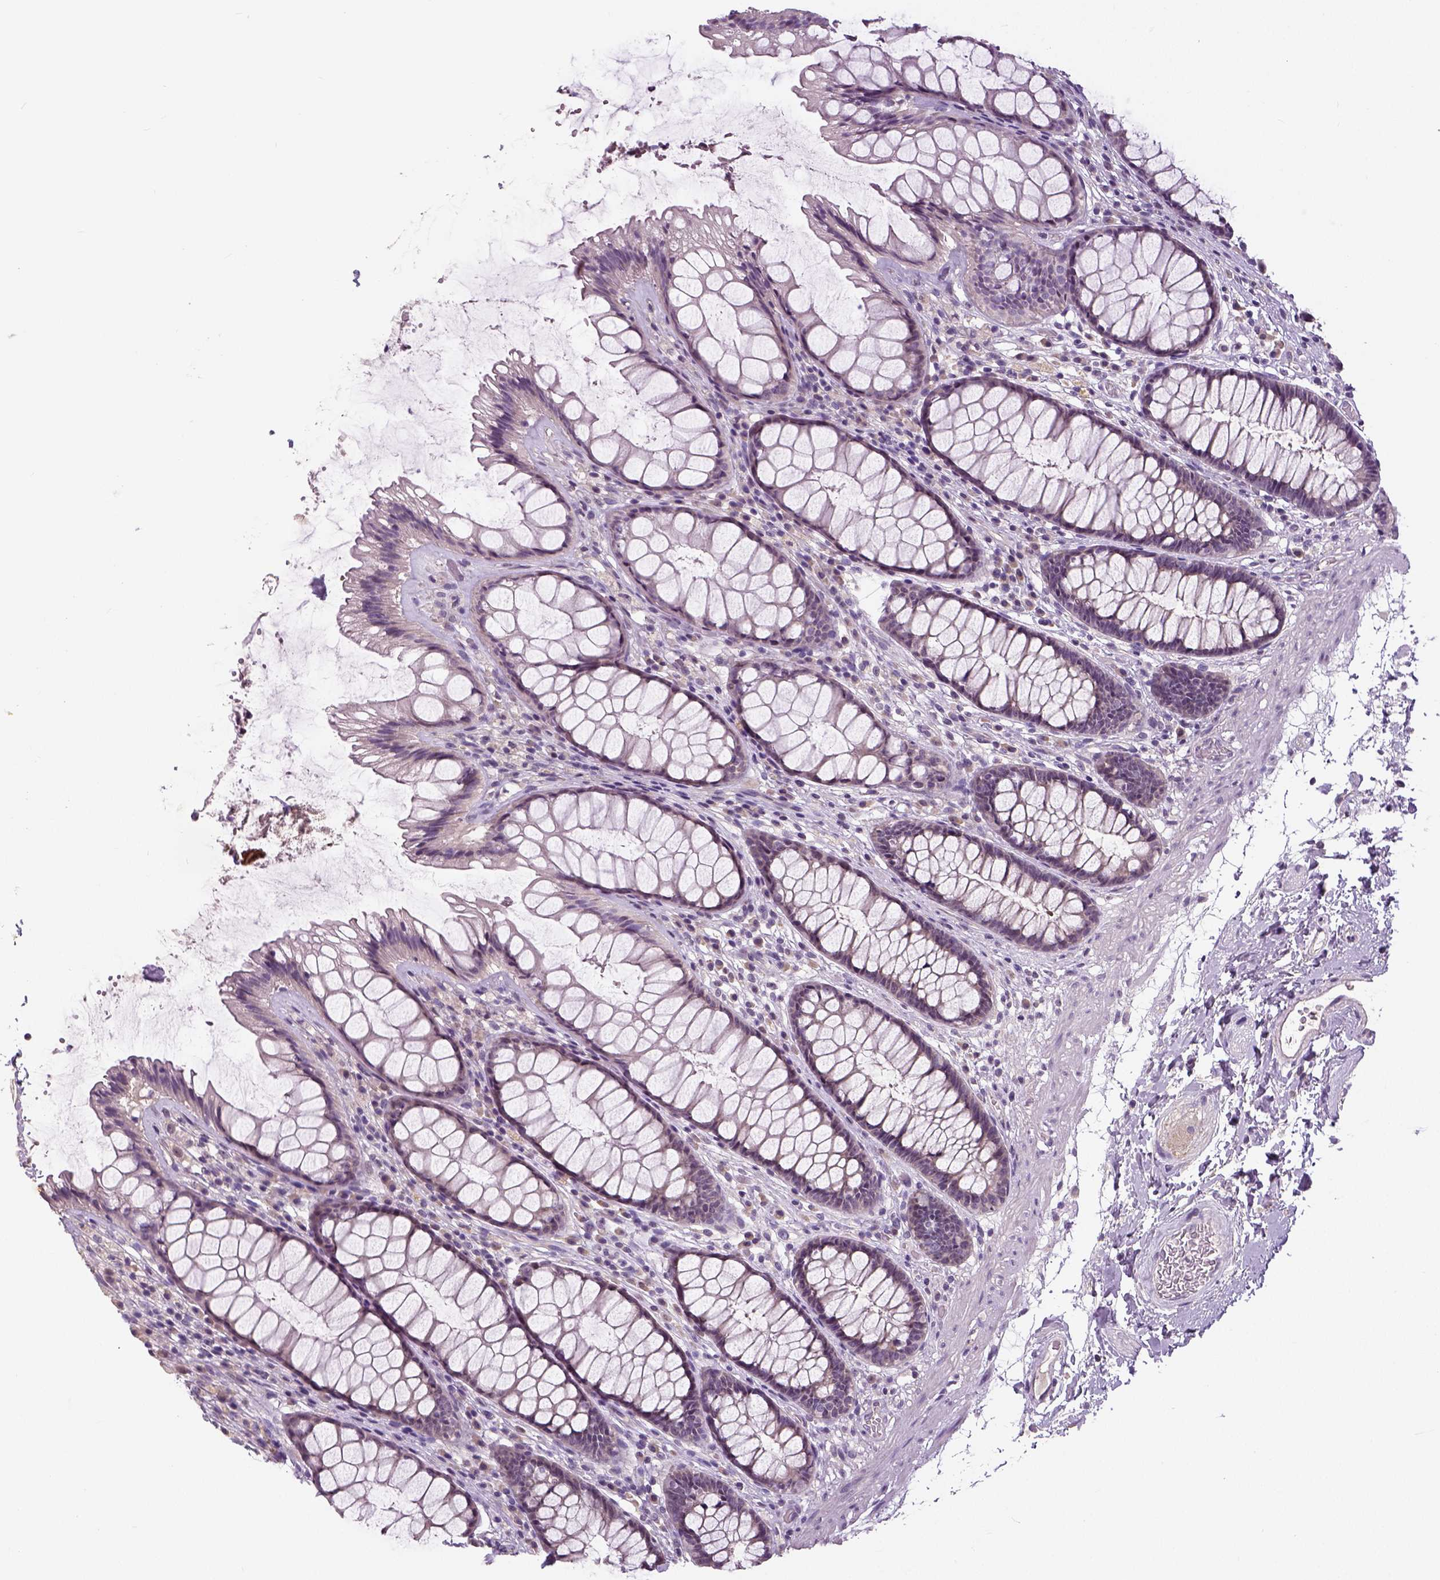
{"staining": {"intensity": "negative", "quantity": "none", "location": "none"}, "tissue": "rectum", "cell_type": "Glandular cells", "image_type": "normal", "snomed": [{"axis": "morphology", "description": "Normal tissue, NOS"}, {"axis": "topography", "description": "Rectum"}], "caption": "High magnification brightfield microscopy of normal rectum stained with DAB (brown) and counterstained with hematoxylin (blue): glandular cells show no significant expression. (Stains: DAB IHC with hematoxylin counter stain, Microscopy: brightfield microscopy at high magnification).", "gene": "NECAB1", "patient": {"sex": "male", "age": 72}}